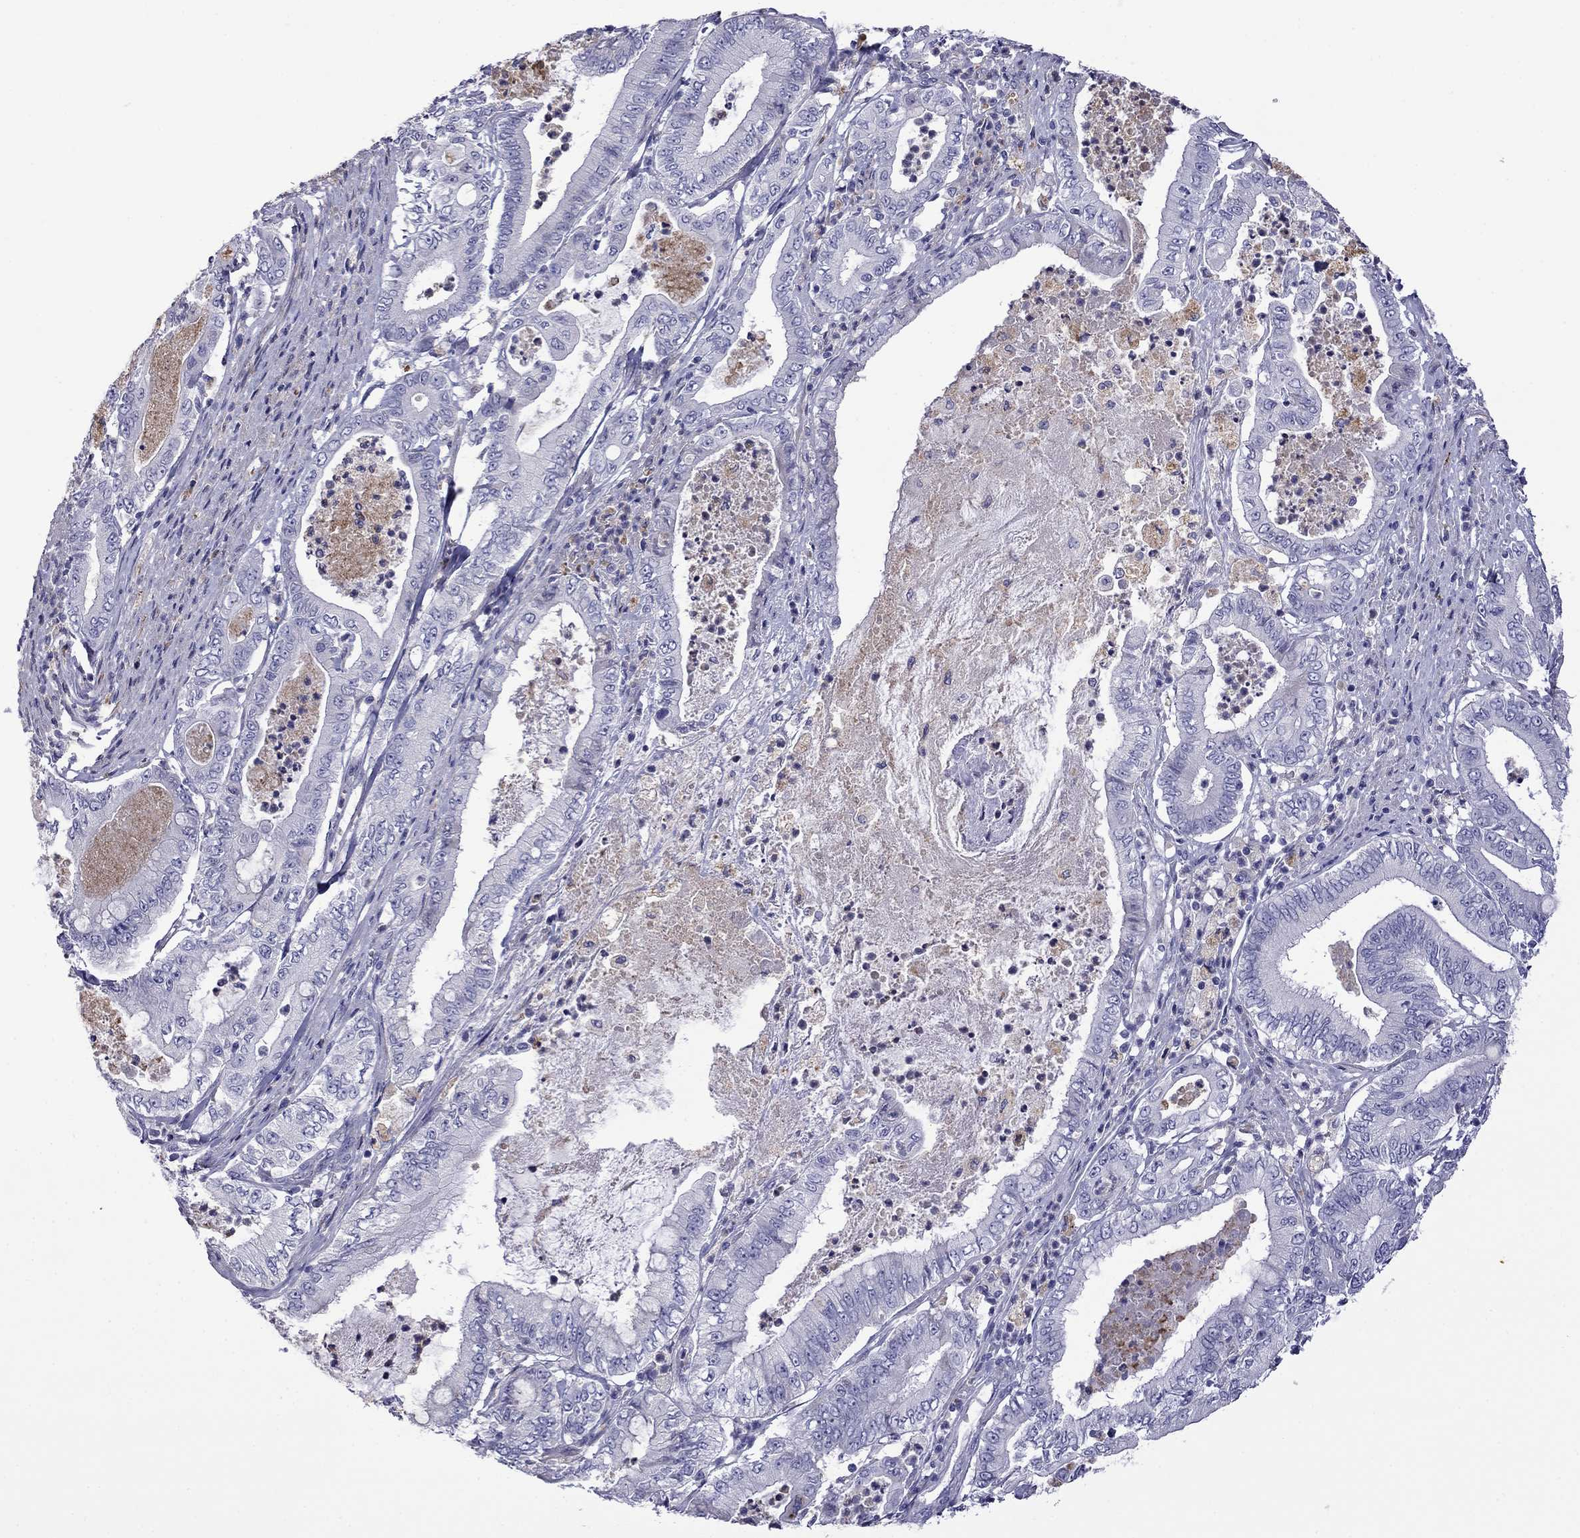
{"staining": {"intensity": "negative", "quantity": "none", "location": "none"}, "tissue": "pancreatic cancer", "cell_type": "Tumor cells", "image_type": "cancer", "snomed": [{"axis": "morphology", "description": "Adenocarcinoma, NOS"}, {"axis": "topography", "description": "Pancreas"}], "caption": "Tumor cells are negative for brown protein staining in adenocarcinoma (pancreatic).", "gene": "STAR", "patient": {"sex": "male", "age": 71}}